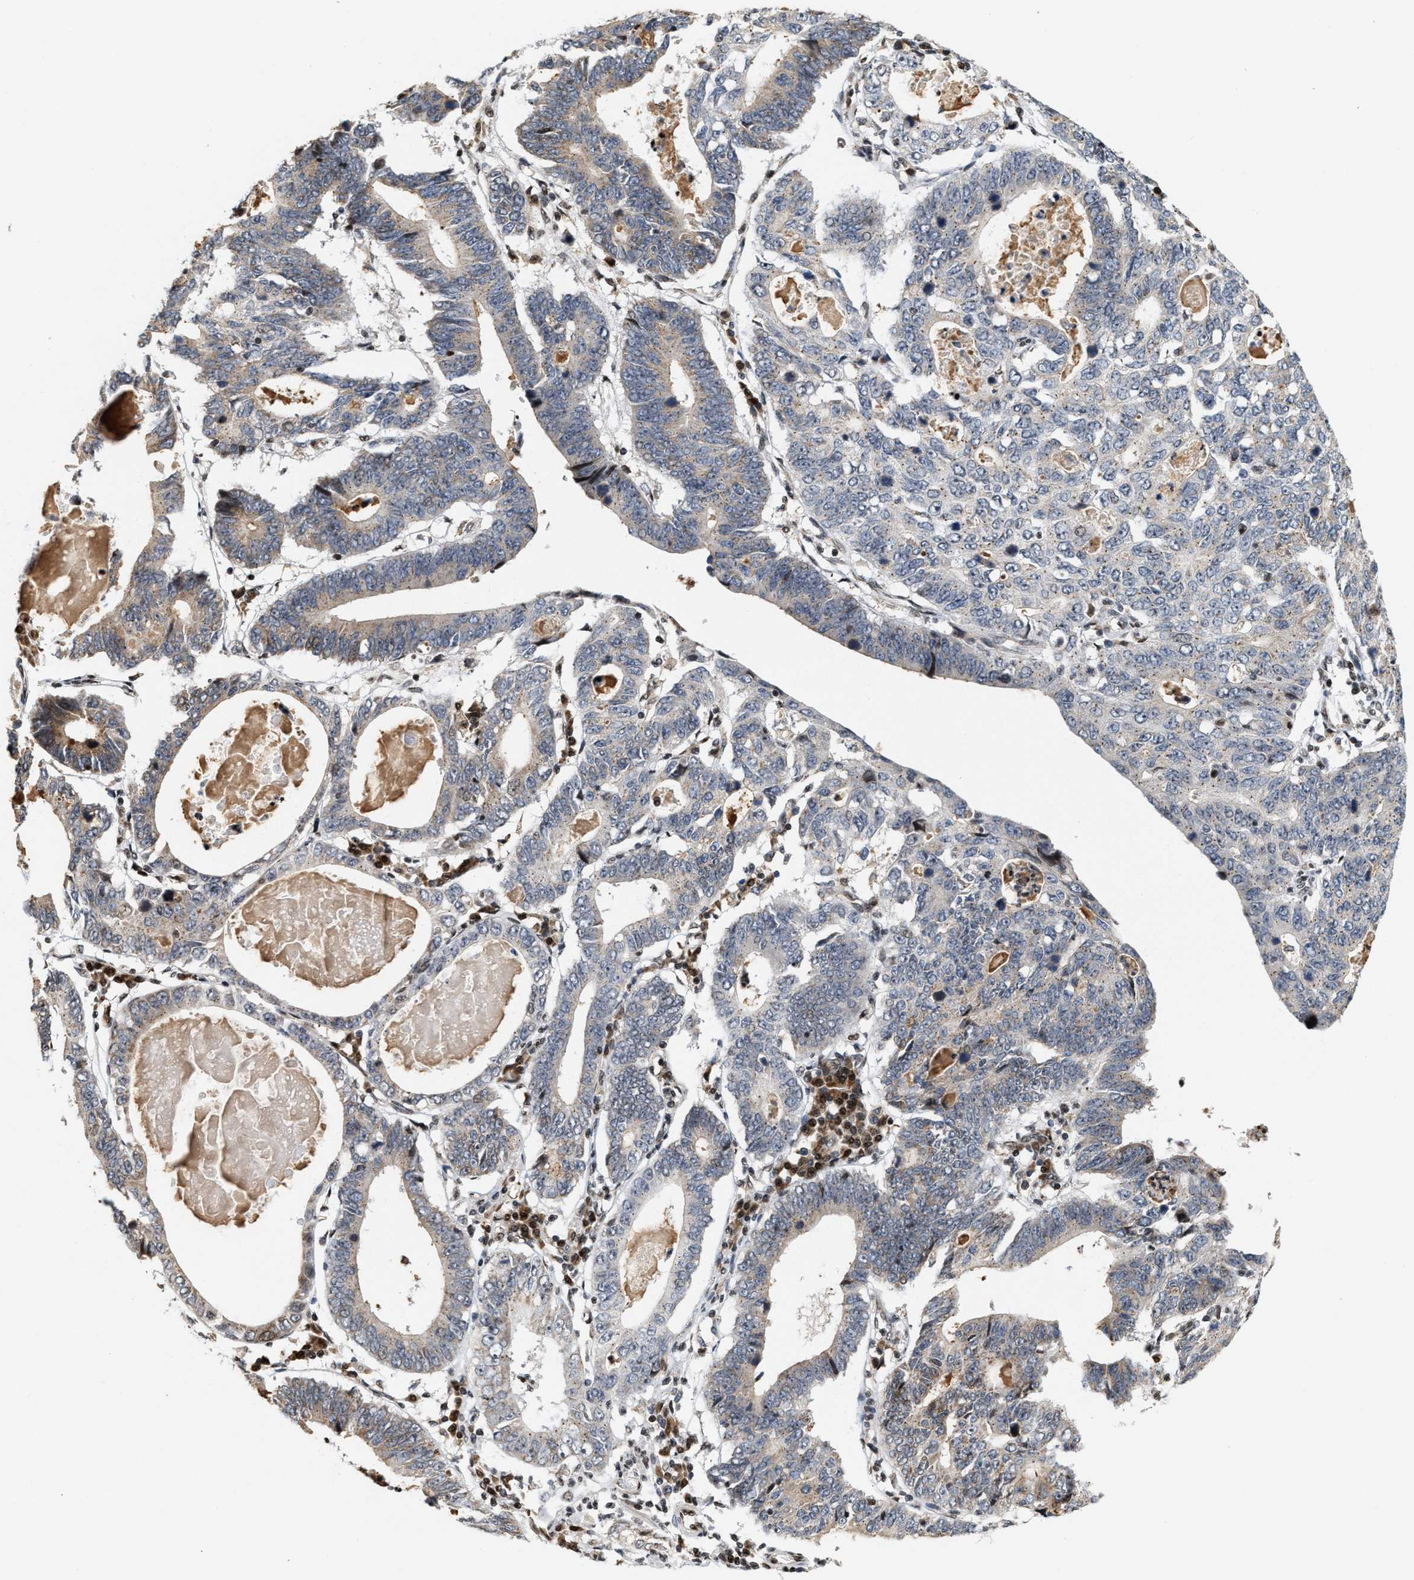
{"staining": {"intensity": "weak", "quantity": "<25%", "location": "cytoplasmic/membranous"}, "tissue": "stomach cancer", "cell_type": "Tumor cells", "image_type": "cancer", "snomed": [{"axis": "morphology", "description": "Adenocarcinoma, NOS"}, {"axis": "topography", "description": "Stomach"}], "caption": "The immunohistochemistry histopathology image has no significant positivity in tumor cells of adenocarcinoma (stomach) tissue.", "gene": "PDZD2", "patient": {"sex": "male", "age": 59}}